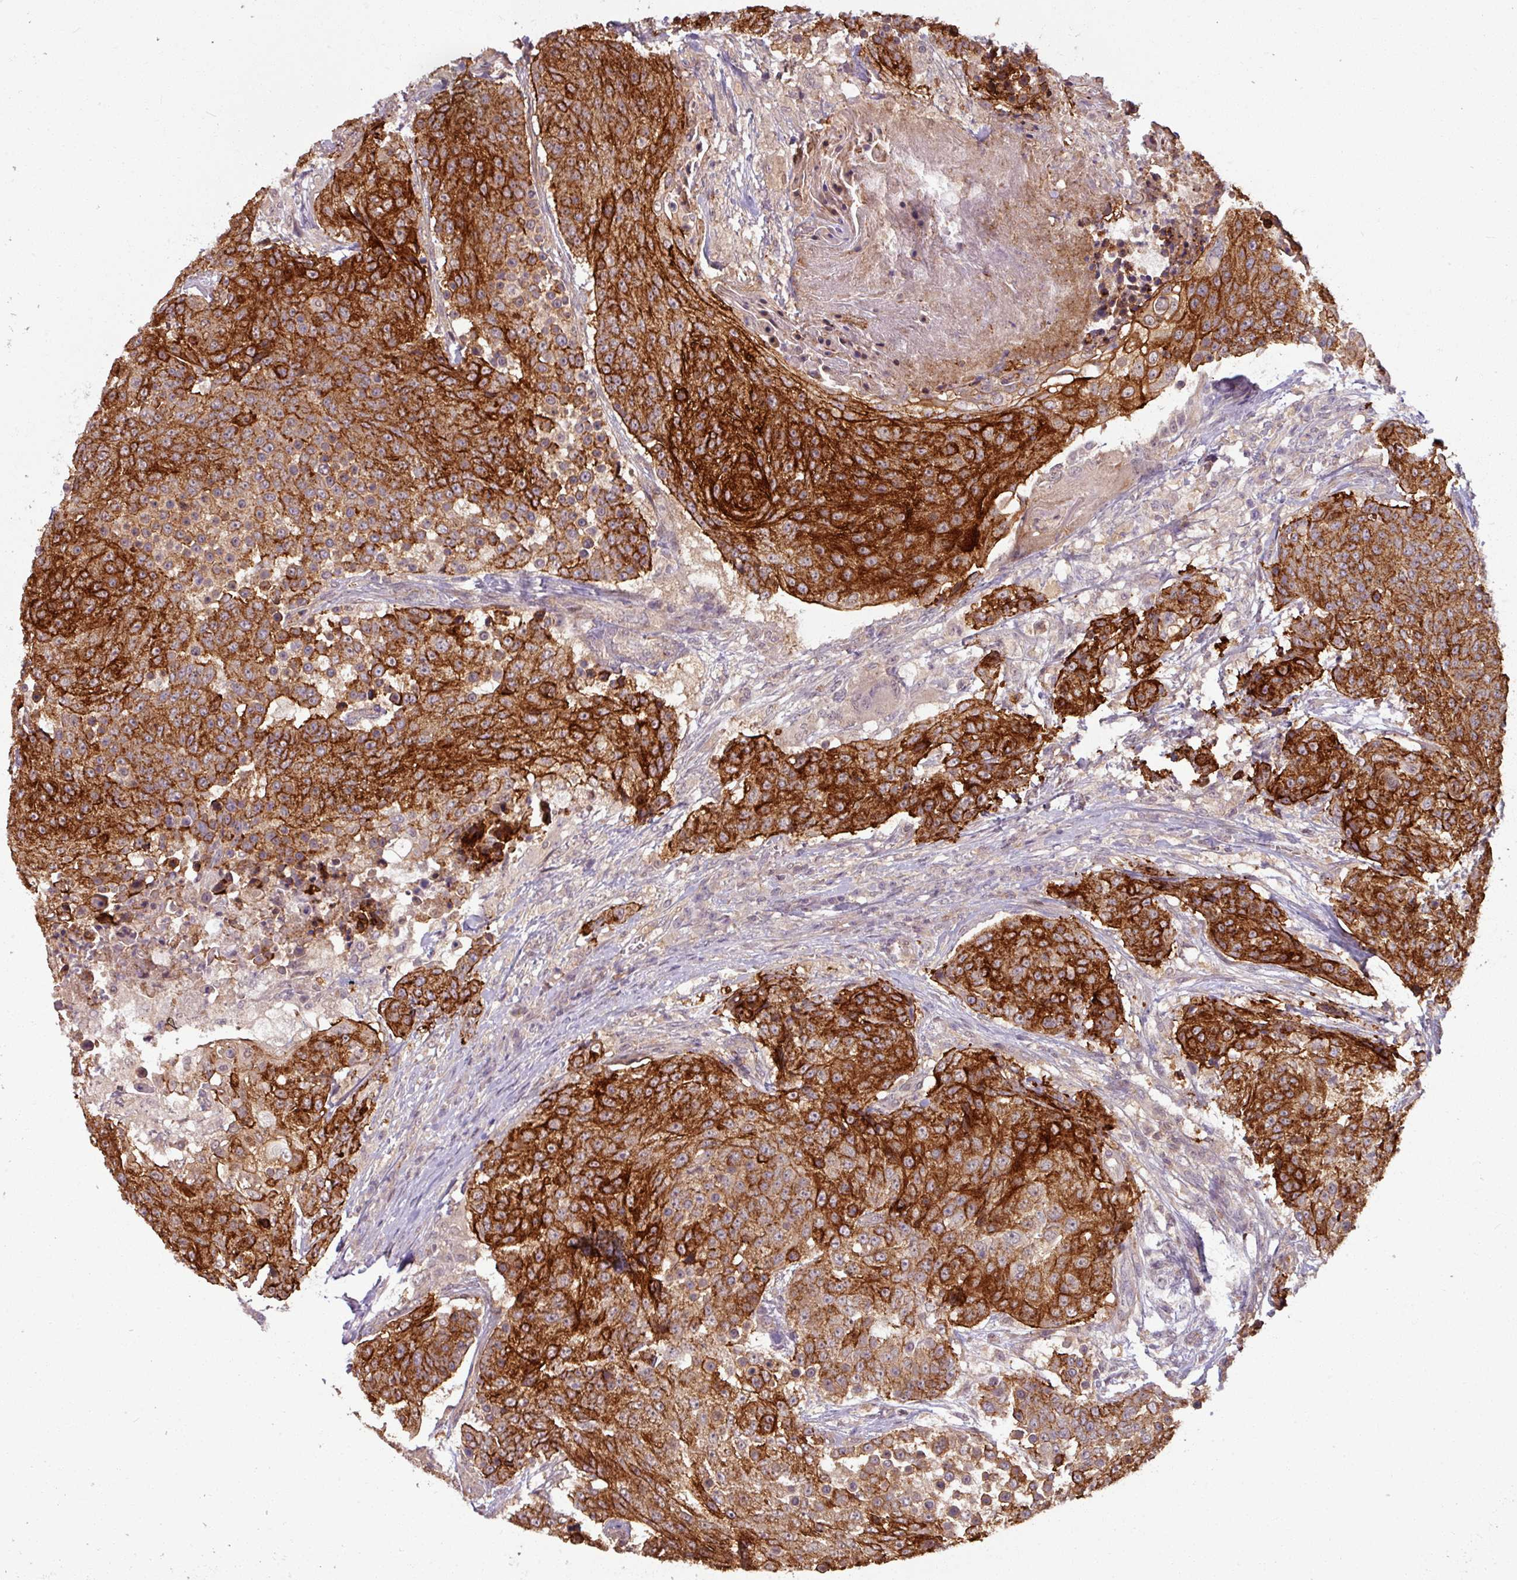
{"staining": {"intensity": "strong", "quantity": ">75%", "location": "cytoplasmic/membranous"}, "tissue": "urothelial cancer", "cell_type": "Tumor cells", "image_type": "cancer", "snomed": [{"axis": "morphology", "description": "Urothelial carcinoma, High grade"}, {"axis": "topography", "description": "Urinary bladder"}], "caption": "Urothelial cancer was stained to show a protein in brown. There is high levels of strong cytoplasmic/membranous positivity in about >75% of tumor cells.", "gene": "TUSC3", "patient": {"sex": "female", "age": 63}}